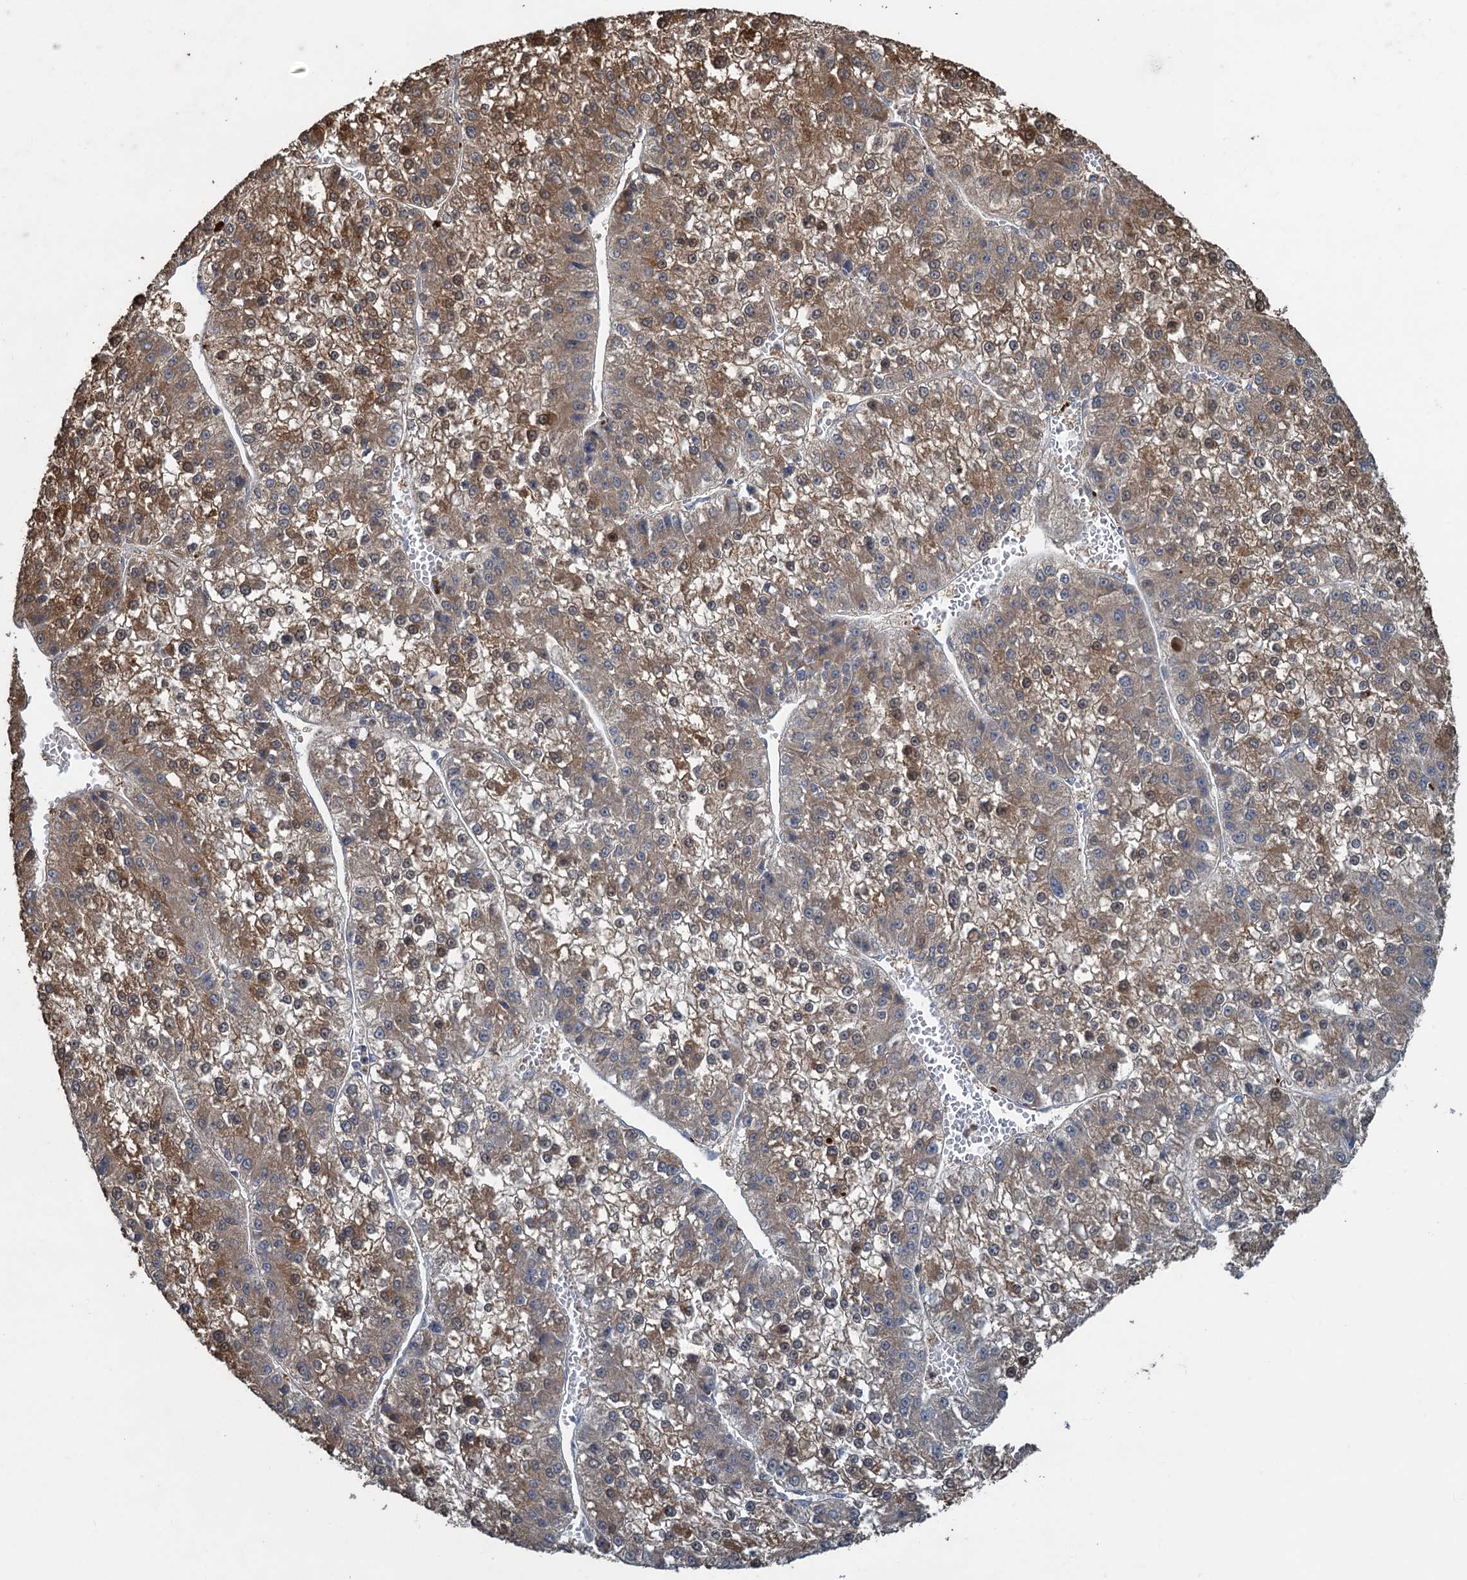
{"staining": {"intensity": "moderate", "quantity": "25%-75%", "location": "cytoplasmic/membranous,nuclear"}, "tissue": "liver cancer", "cell_type": "Tumor cells", "image_type": "cancer", "snomed": [{"axis": "morphology", "description": "Carcinoma, Hepatocellular, NOS"}, {"axis": "topography", "description": "Liver"}], "caption": "Liver cancer stained for a protein (brown) displays moderate cytoplasmic/membranous and nuclear positive positivity in approximately 25%-75% of tumor cells.", "gene": "TEX35", "patient": {"sex": "female", "age": 73}}